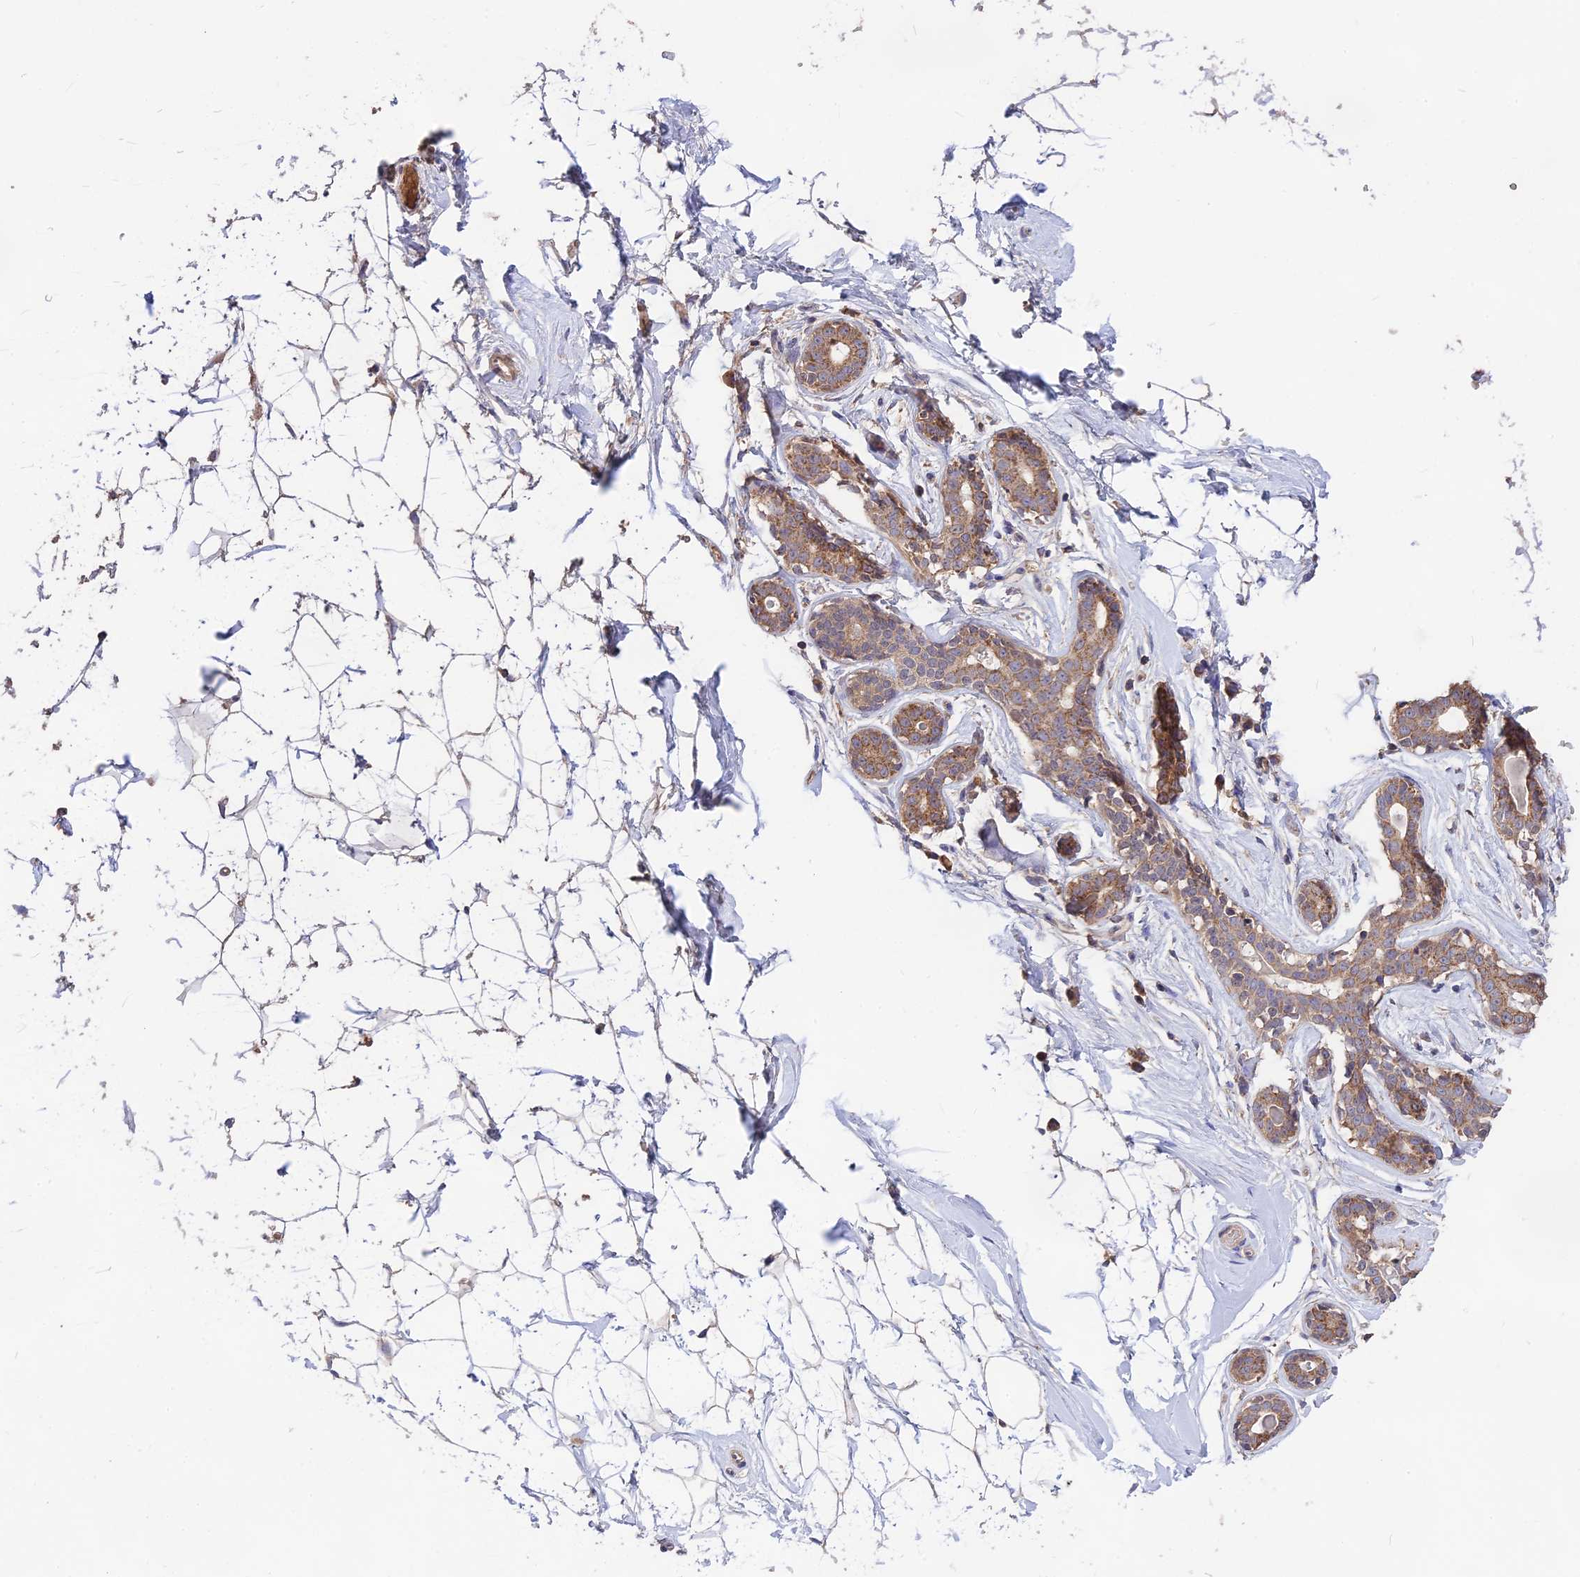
{"staining": {"intensity": "weak", "quantity": ">75%", "location": "cytoplasmic/membranous"}, "tissue": "breast", "cell_type": "Adipocytes", "image_type": "normal", "snomed": [{"axis": "morphology", "description": "Normal tissue, NOS"}, {"axis": "morphology", "description": "Adenoma, NOS"}, {"axis": "topography", "description": "Breast"}], "caption": "The histopathology image exhibits immunohistochemical staining of unremarkable breast. There is weak cytoplasmic/membranous positivity is appreciated in about >75% of adipocytes. (IHC, brightfield microscopy, high magnification).", "gene": "NUDT8", "patient": {"sex": "female", "age": 23}}